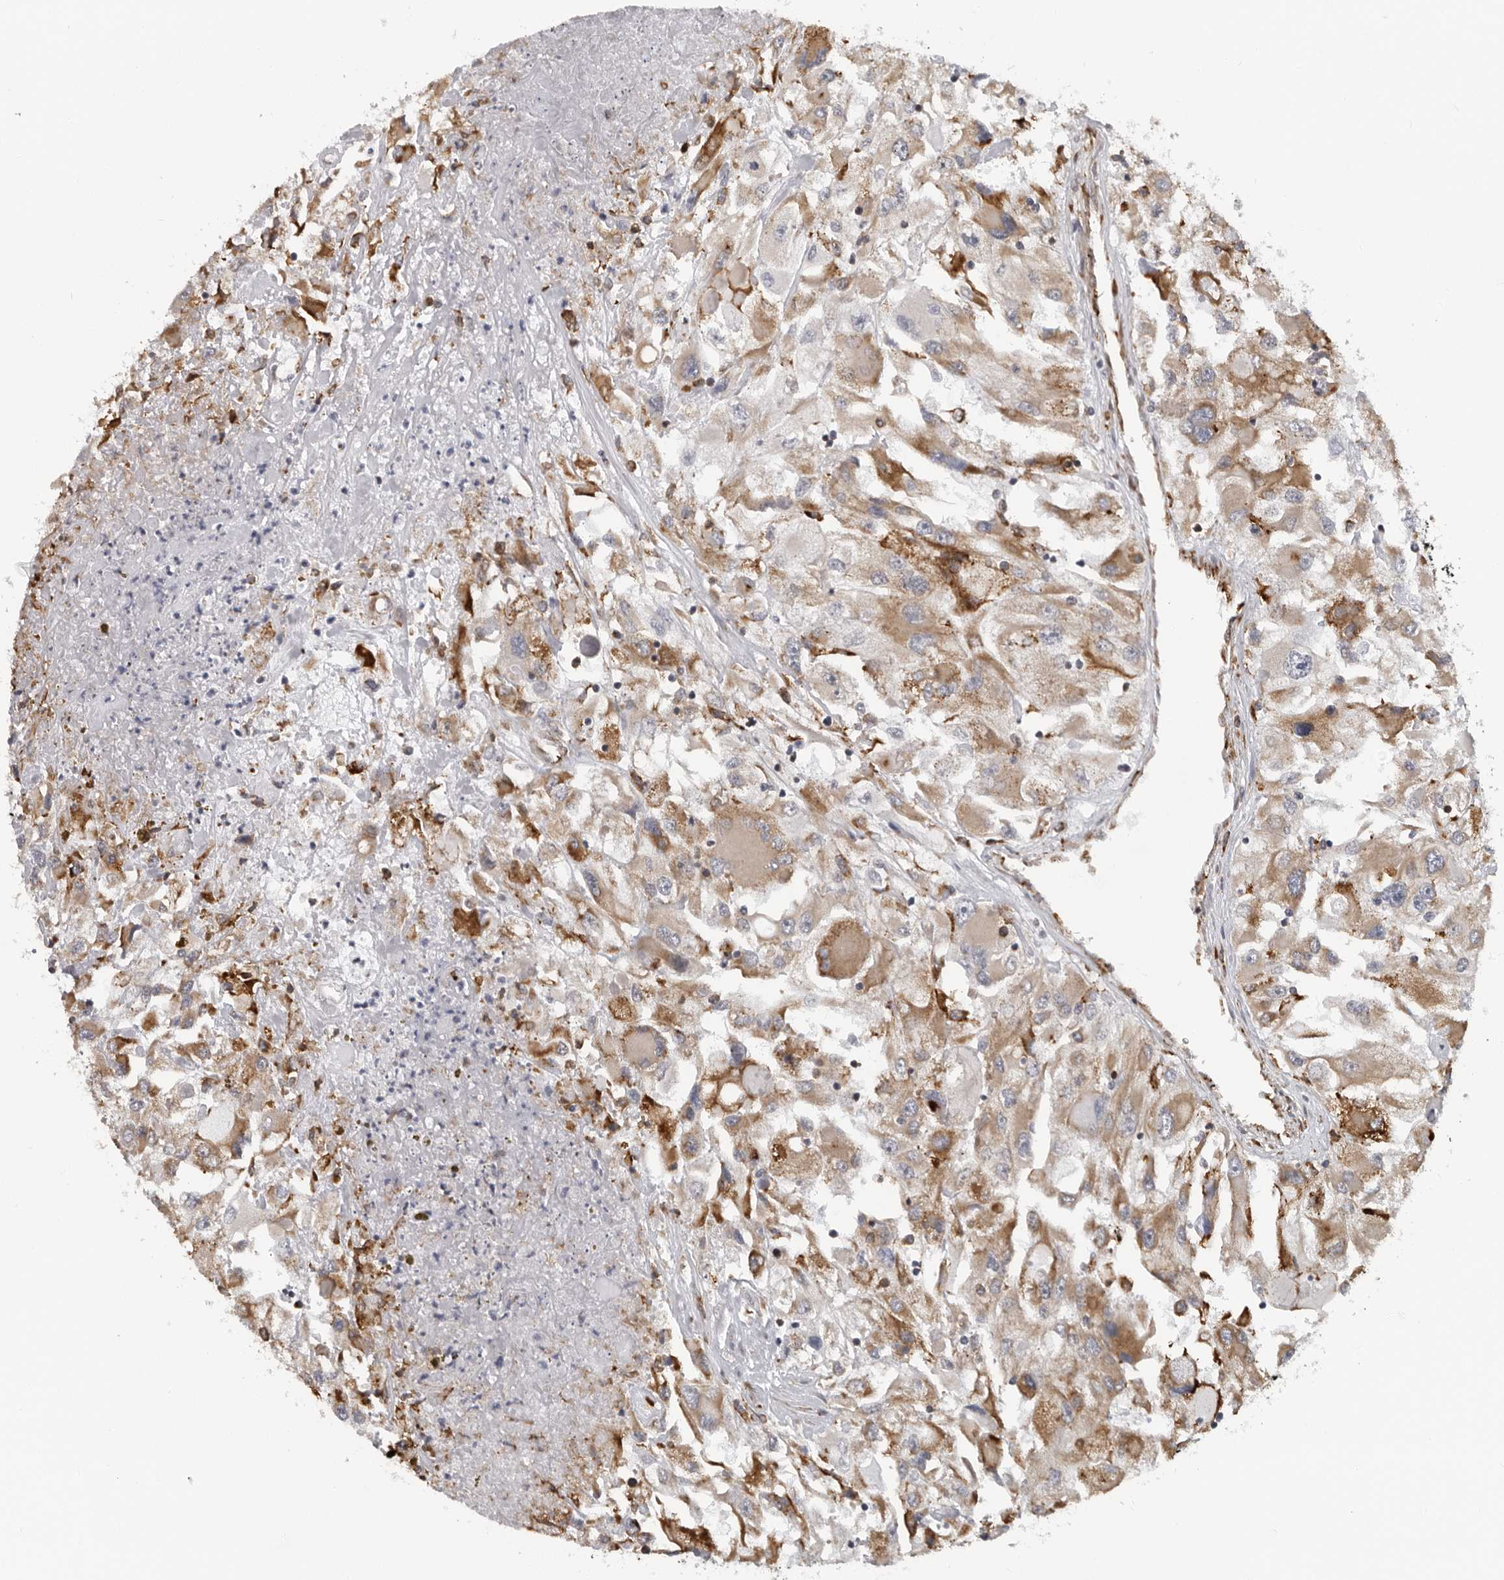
{"staining": {"intensity": "moderate", "quantity": ">75%", "location": "cytoplasmic/membranous"}, "tissue": "renal cancer", "cell_type": "Tumor cells", "image_type": "cancer", "snomed": [{"axis": "morphology", "description": "Adenocarcinoma, NOS"}, {"axis": "topography", "description": "Kidney"}], "caption": "Immunohistochemical staining of renal adenocarcinoma displays medium levels of moderate cytoplasmic/membranous protein positivity in approximately >75% of tumor cells.", "gene": "ALPK2", "patient": {"sex": "female", "age": 52}}